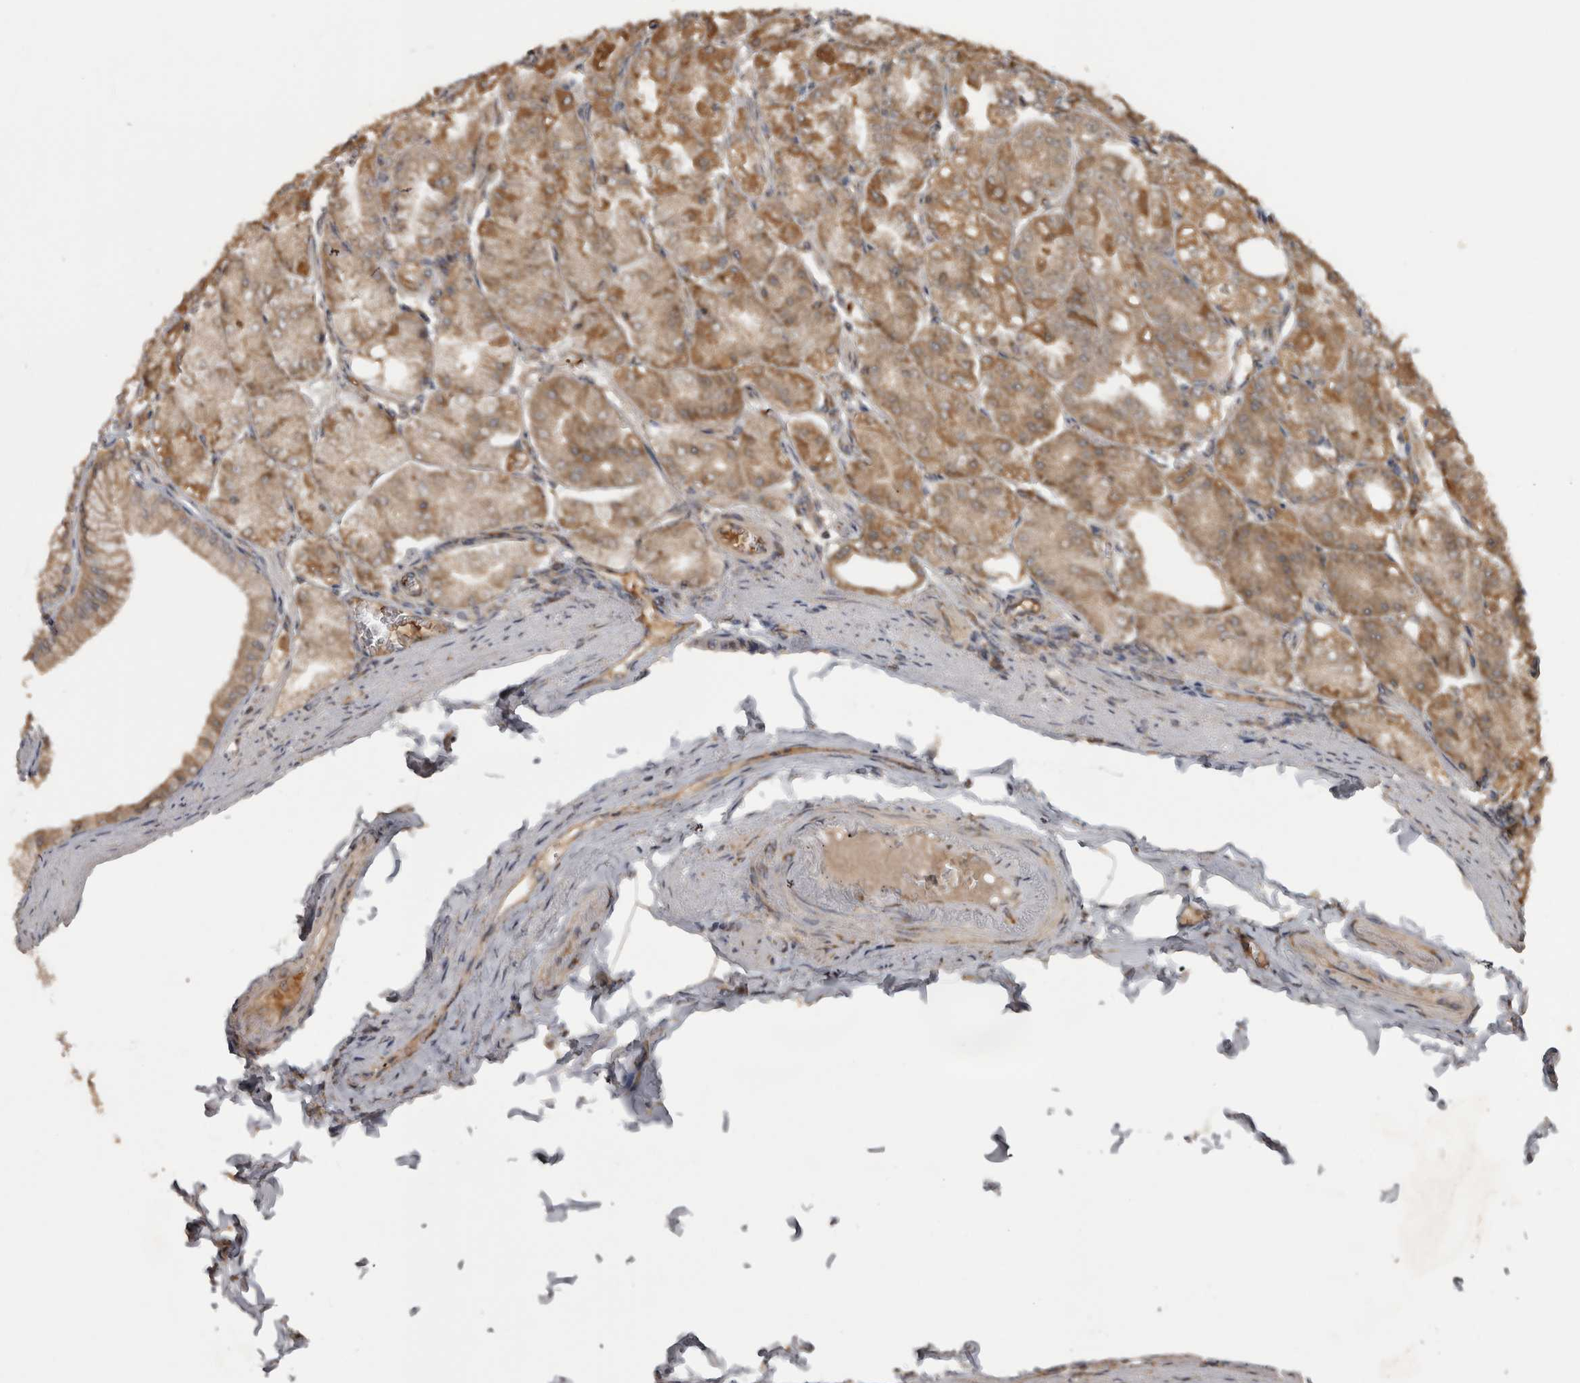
{"staining": {"intensity": "moderate", "quantity": ">75%", "location": "cytoplasmic/membranous"}, "tissue": "stomach", "cell_type": "Glandular cells", "image_type": "normal", "snomed": [{"axis": "morphology", "description": "Normal tissue, NOS"}, {"axis": "topography", "description": "Stomach, lower"}], "caption": "Immunohistochemical staining of normal human stomach demonstrates medium levels of moderate cytoplasmic/membranous positivity in about >75% of glandular cells.", "gene": "MICU3", "patient": {"sex": "male", "age": 71}}